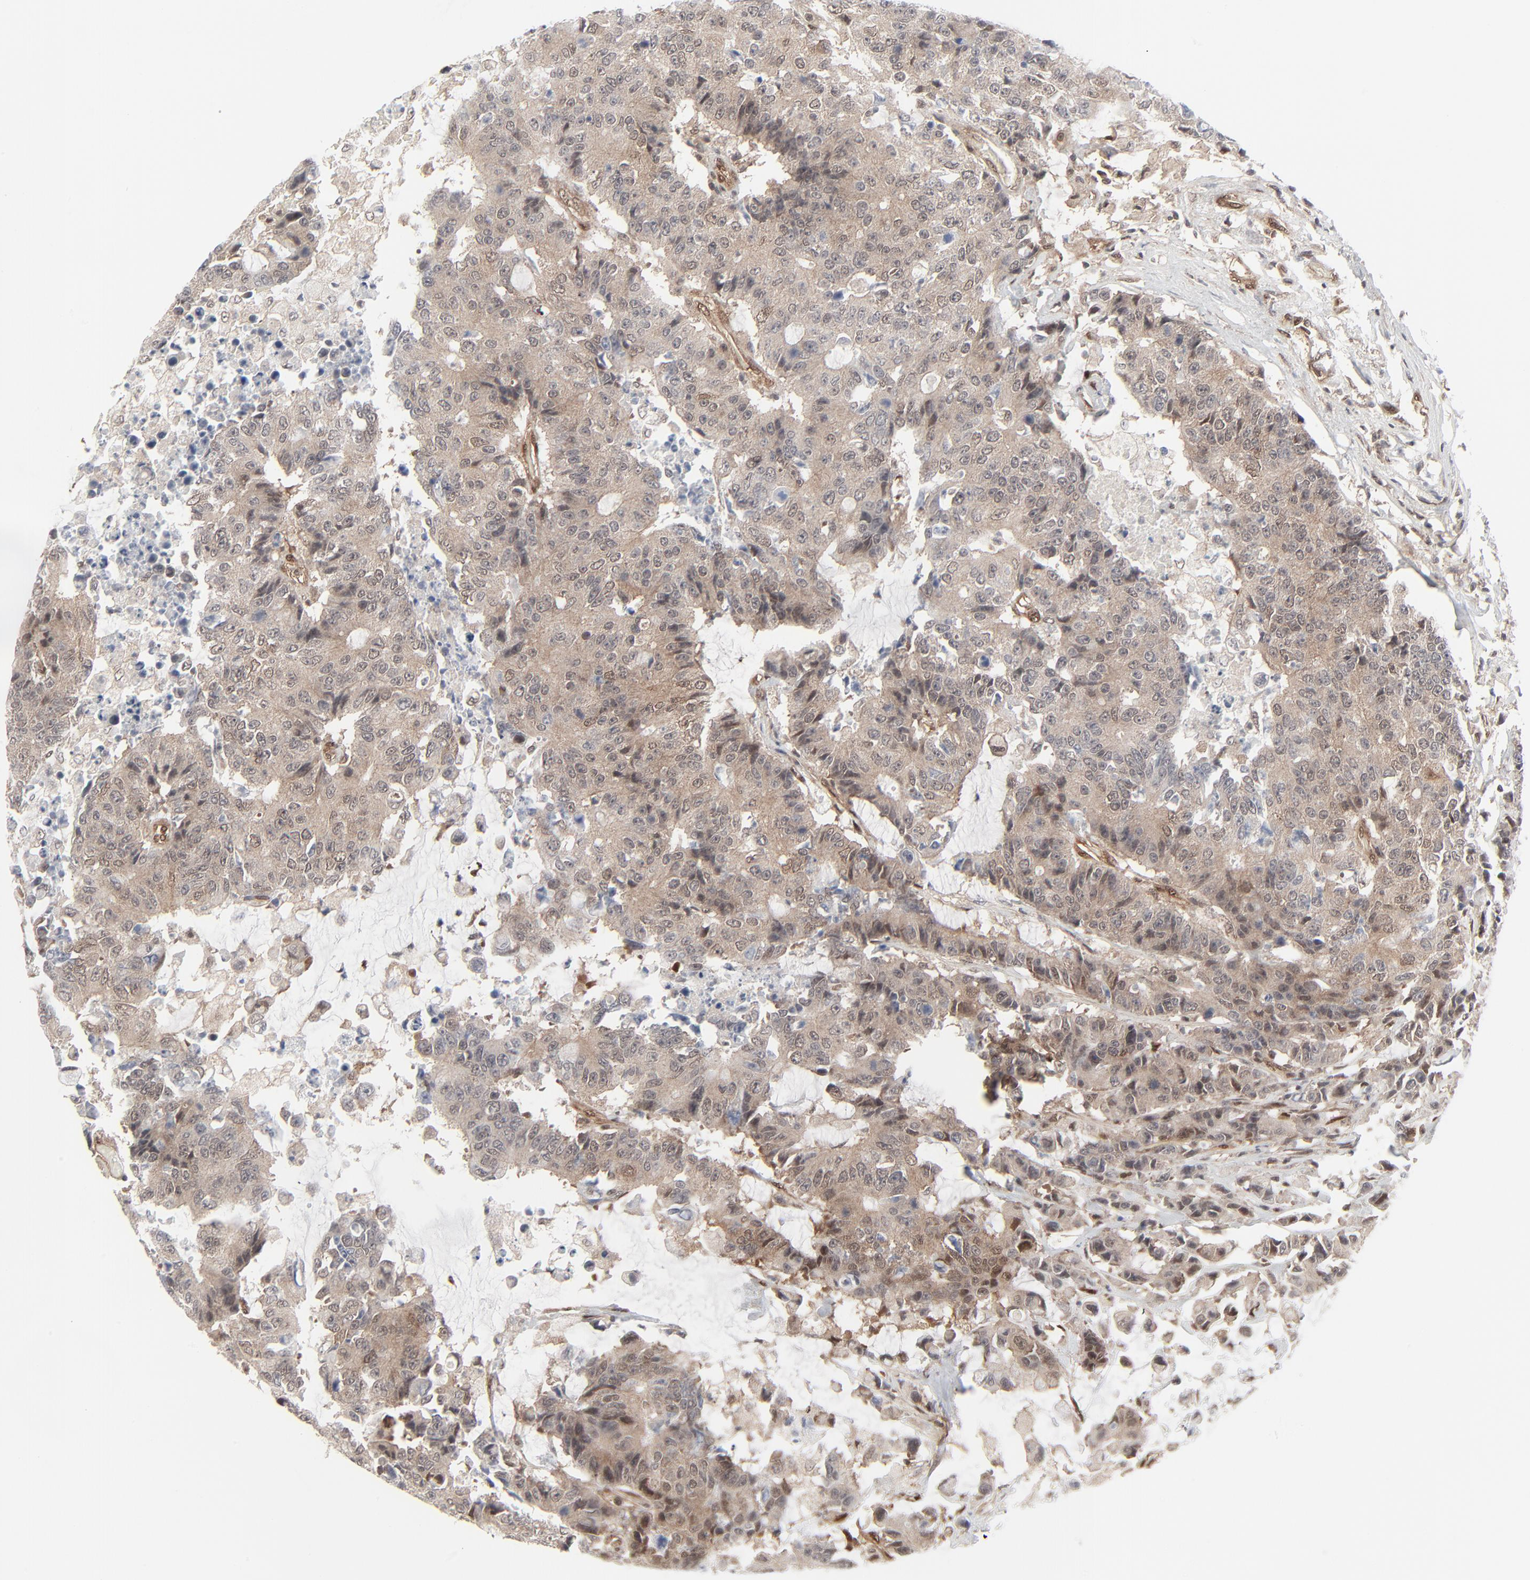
{"staining": {"intensity": "weak", "quantity": ">75%", "location": "cytoplasmic/membranous"}, "tissue": "colorectal cancer", "cell_type": "Tumor cells", "image_type": "cancer", "snomed": [{"axis": "morphology", "description": "Adenocarcinoma, NOS"}, {"axis": "topography", "description": "Colon"}], "caption": "This is a micrograph of immunohistochemistry staining of colorectal cancer (adenocarcinoma), which shows weak staining in the cytoplasmic/membranous of tumor cells.", "gene": "AKT1", "patient": {"sex": "female", "age": 86}}